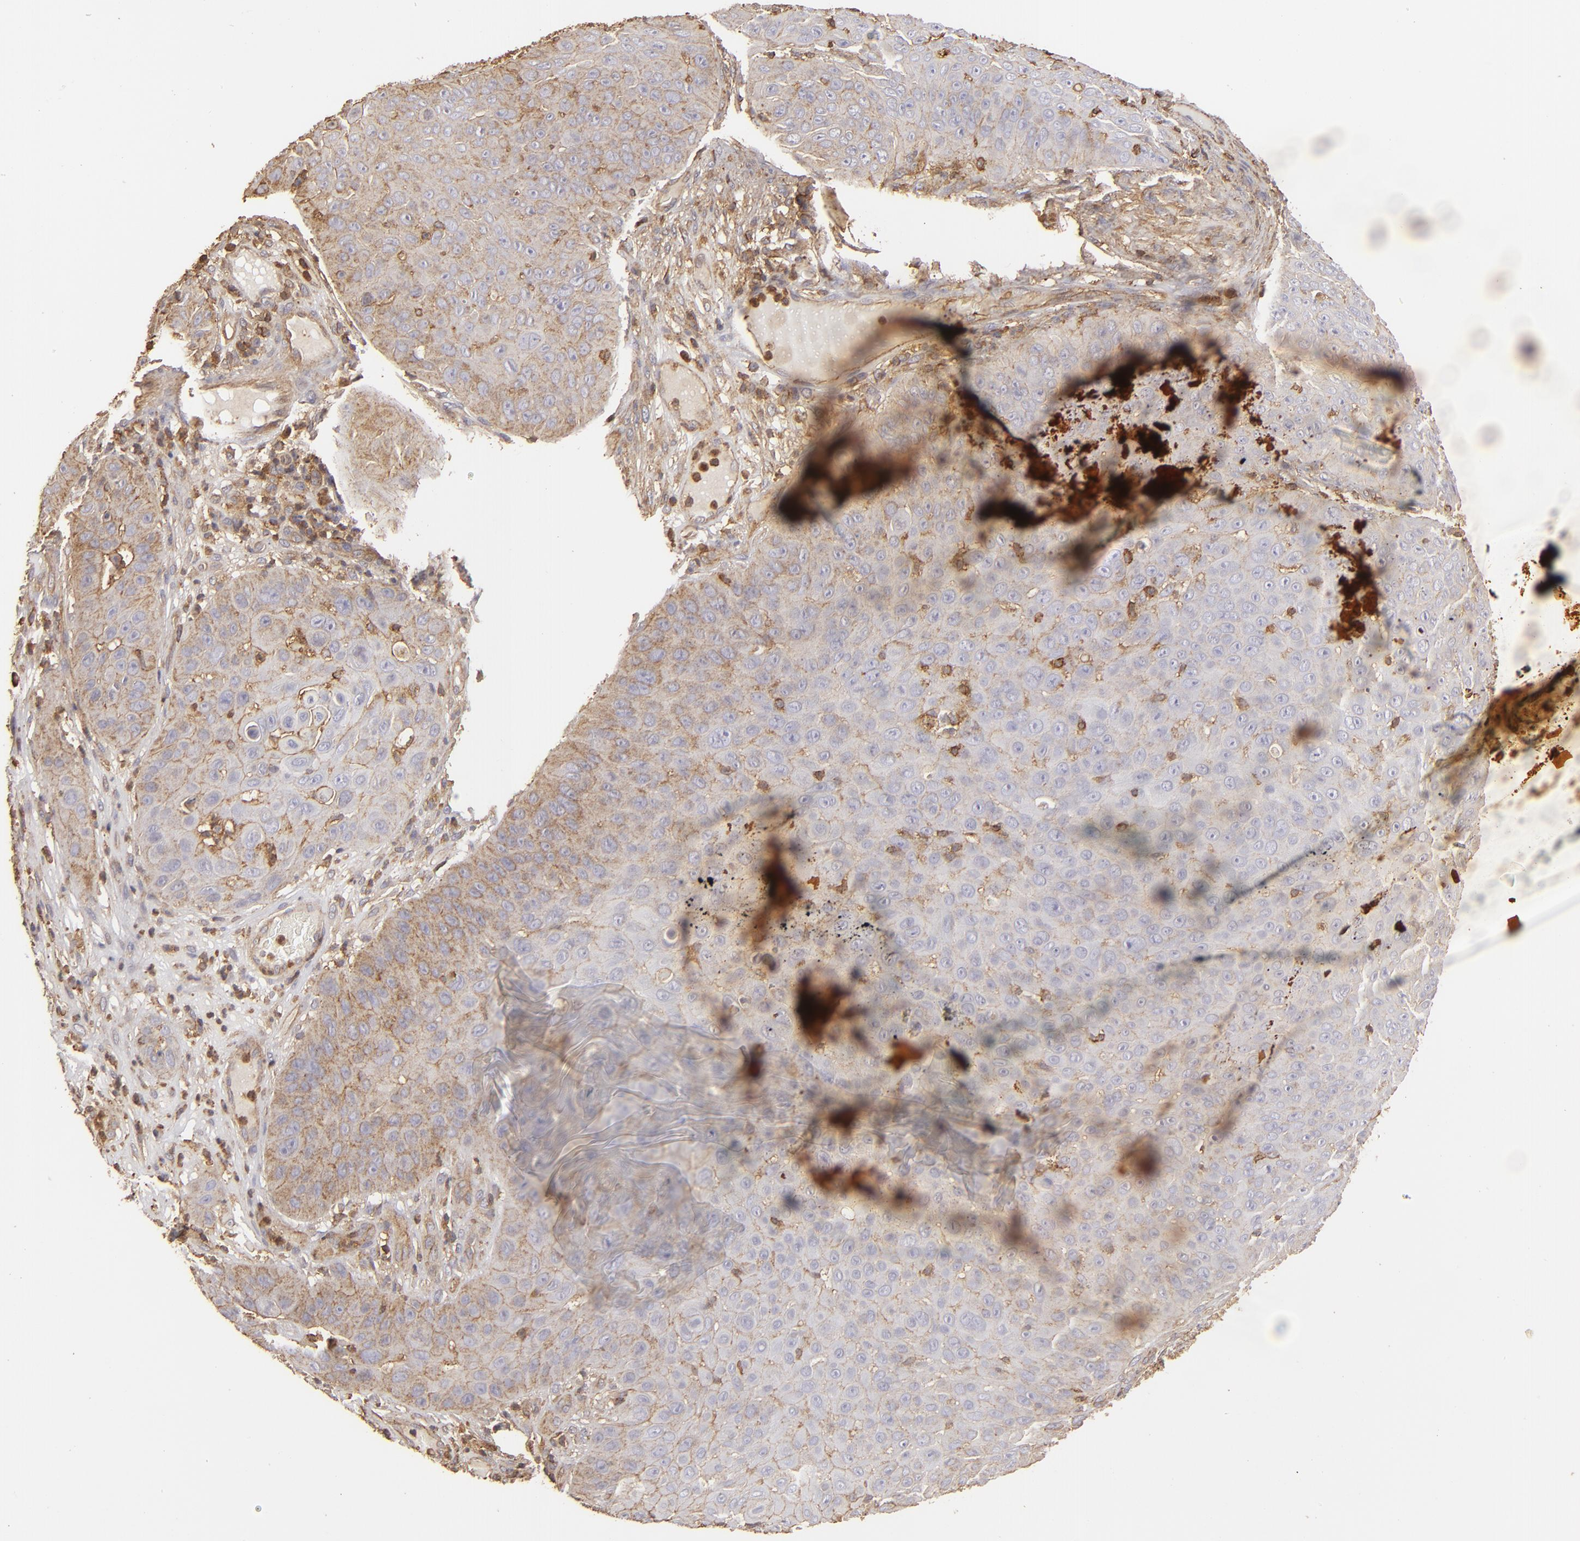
{"staining": {"intensity": "weak", "quantity": ">75%", "location": "cytoplasmic/membranous"}, "tissue": "skin cancer", "cell_type": "Tumor cells", "image_type": "cancer", "snomed": [{"axis": "morphology", "description": "Squamous cell carcinoma, NOS"}, {"axis": "topography", "description": "Skin"}], "caption": "Human skin cancer (squamous cell carcinoma) stained with a protein marker displays weak staining in tumor cells.", "gene": "ACTB", "patient": {"sex": "male", "age": 82}}